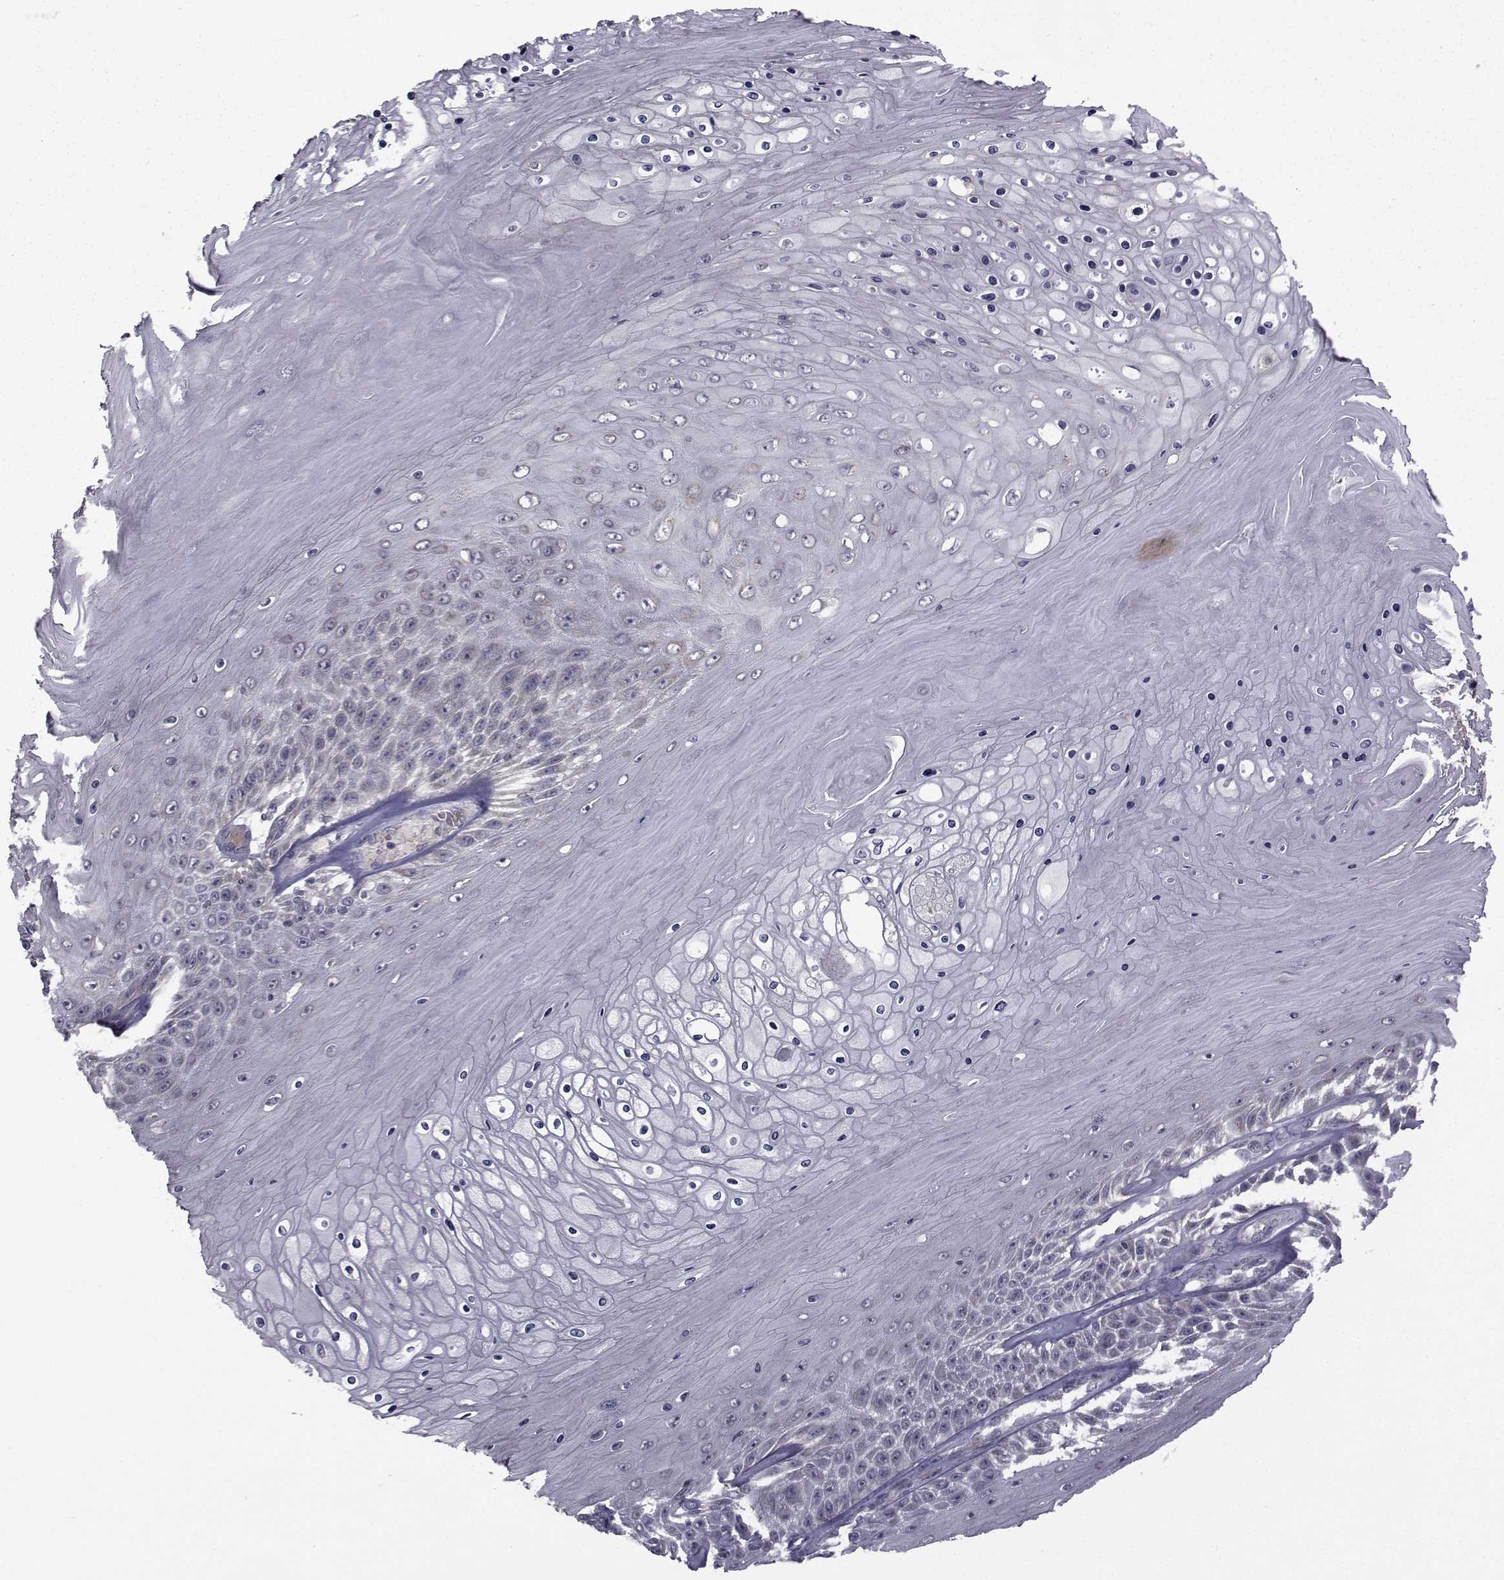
{"staining": {"intensity": "negative", "quantity": "none", "location": "none"}, "tissue": "skin cancer", "cell_type": "Tumor cells", "image_type": "cancer", "snomed": [{"axis": "morphology", "description": "Squamous cell carcinoma, NOS"}, {"axis": "topography", "description": "Skin"}], "caption": "DAB (3,3'-diaminobenzidine) immunohistochemical staining of squamous cell carcinoma (skin) shows no significant positivity in tumor cells. (DAB (3,3'-diaminobenzidine) immunohistochemistry visualized using brightfield microscopy, high magnification).", "gene": "FDXR", "patient": {"sex": "male", "age": 62}}